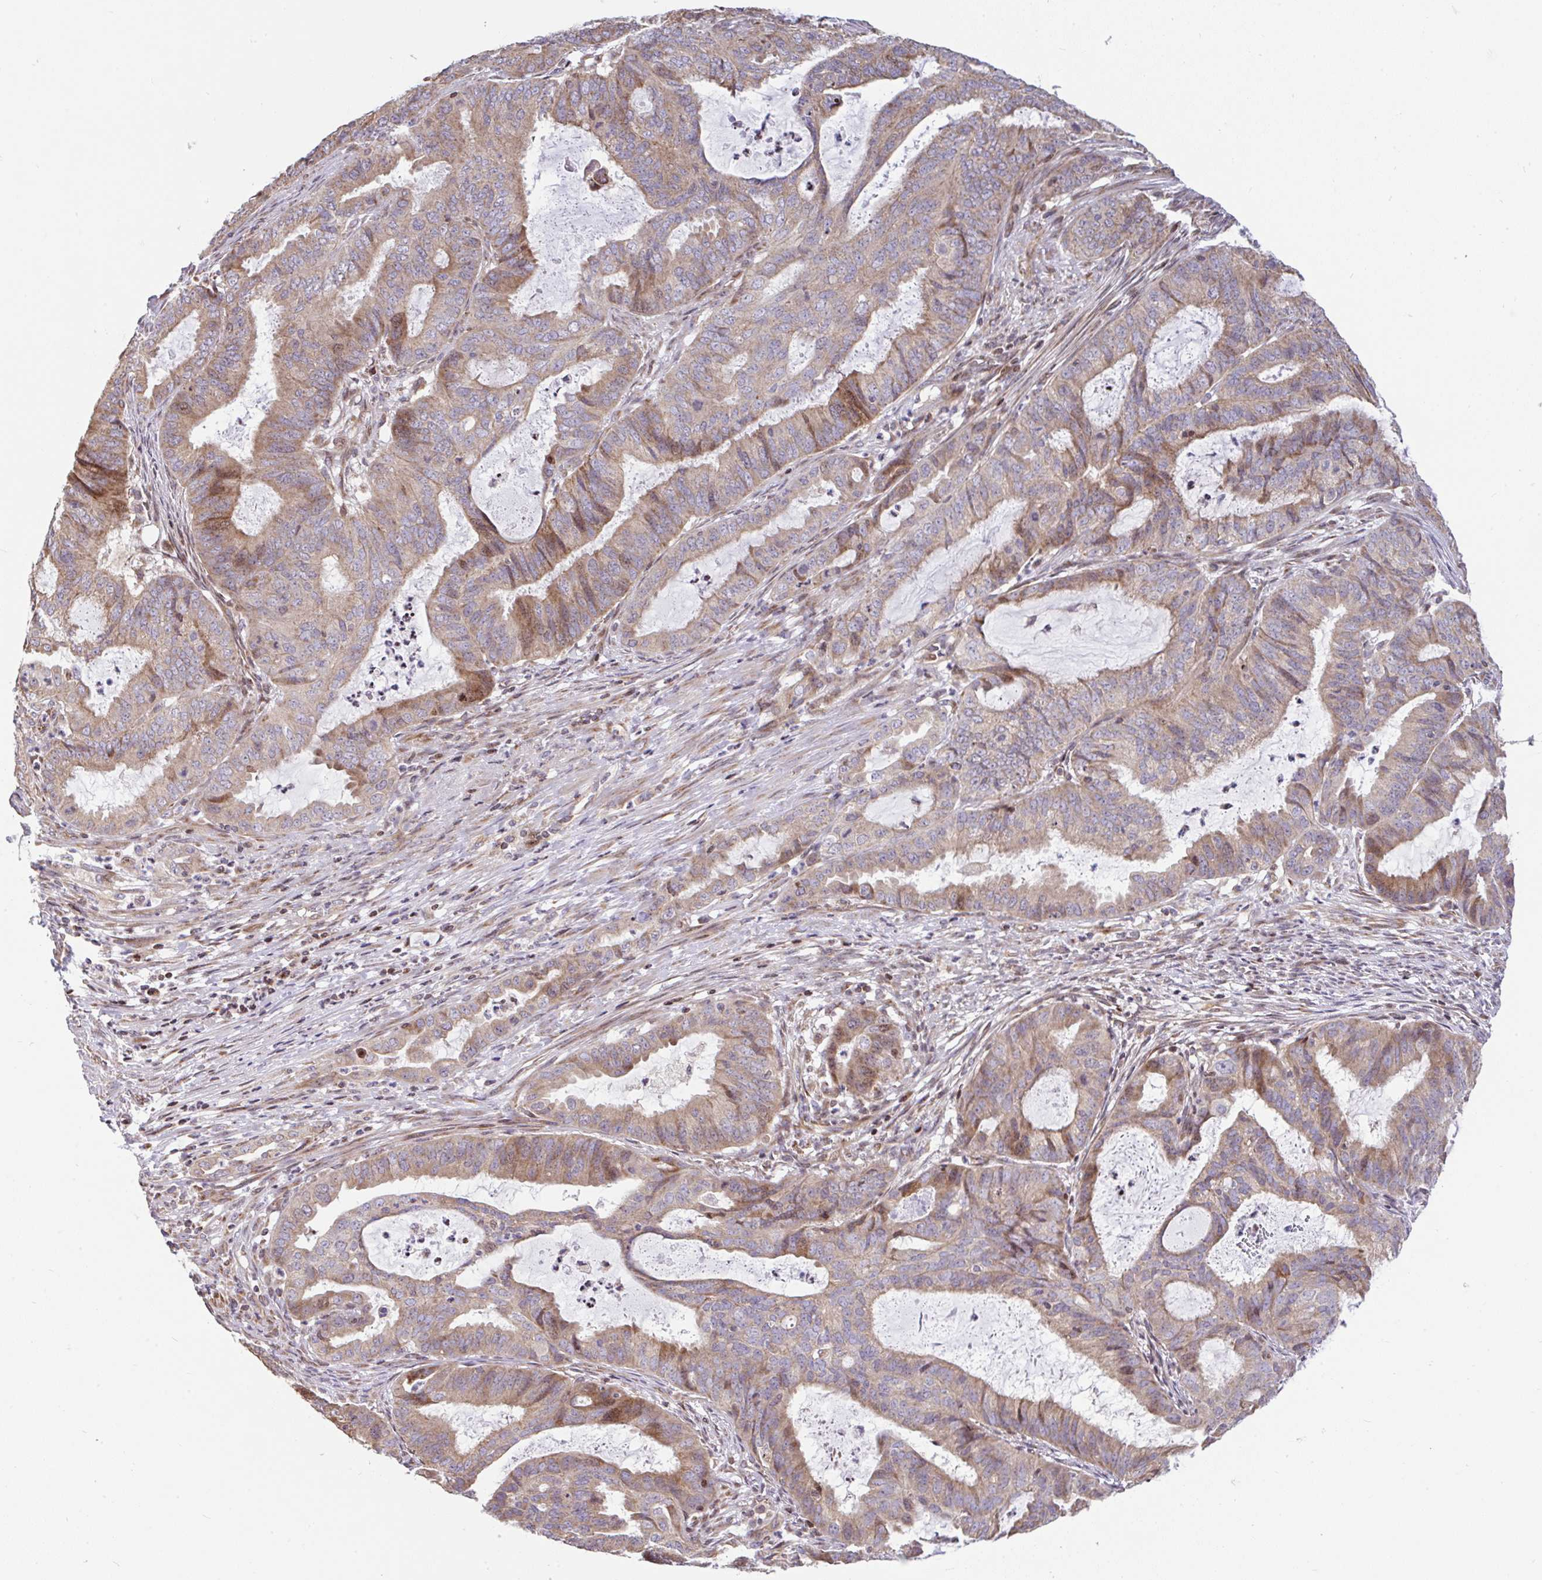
{"staining": {"intensity": "moderate", "quantity": ">75%", "location": "cytoplasmic/membranous"}, "tissue": "endometrial cancer", "cell_type": "Tumor cells", "image_type": "cancer", "snomed": [{"axis": "morphology", "description": "Adenocarcinoma, NOS"}, {"axis": "topography", "description": "Endometrium"}], "caption": "Moderate cytoplasmic/membranous protein positivity is present in about >75% of tumor cells in endometrial adenocarcinoma.", "gene": "FIGNL1", "patient": {"sex": "female", "age": 51}}